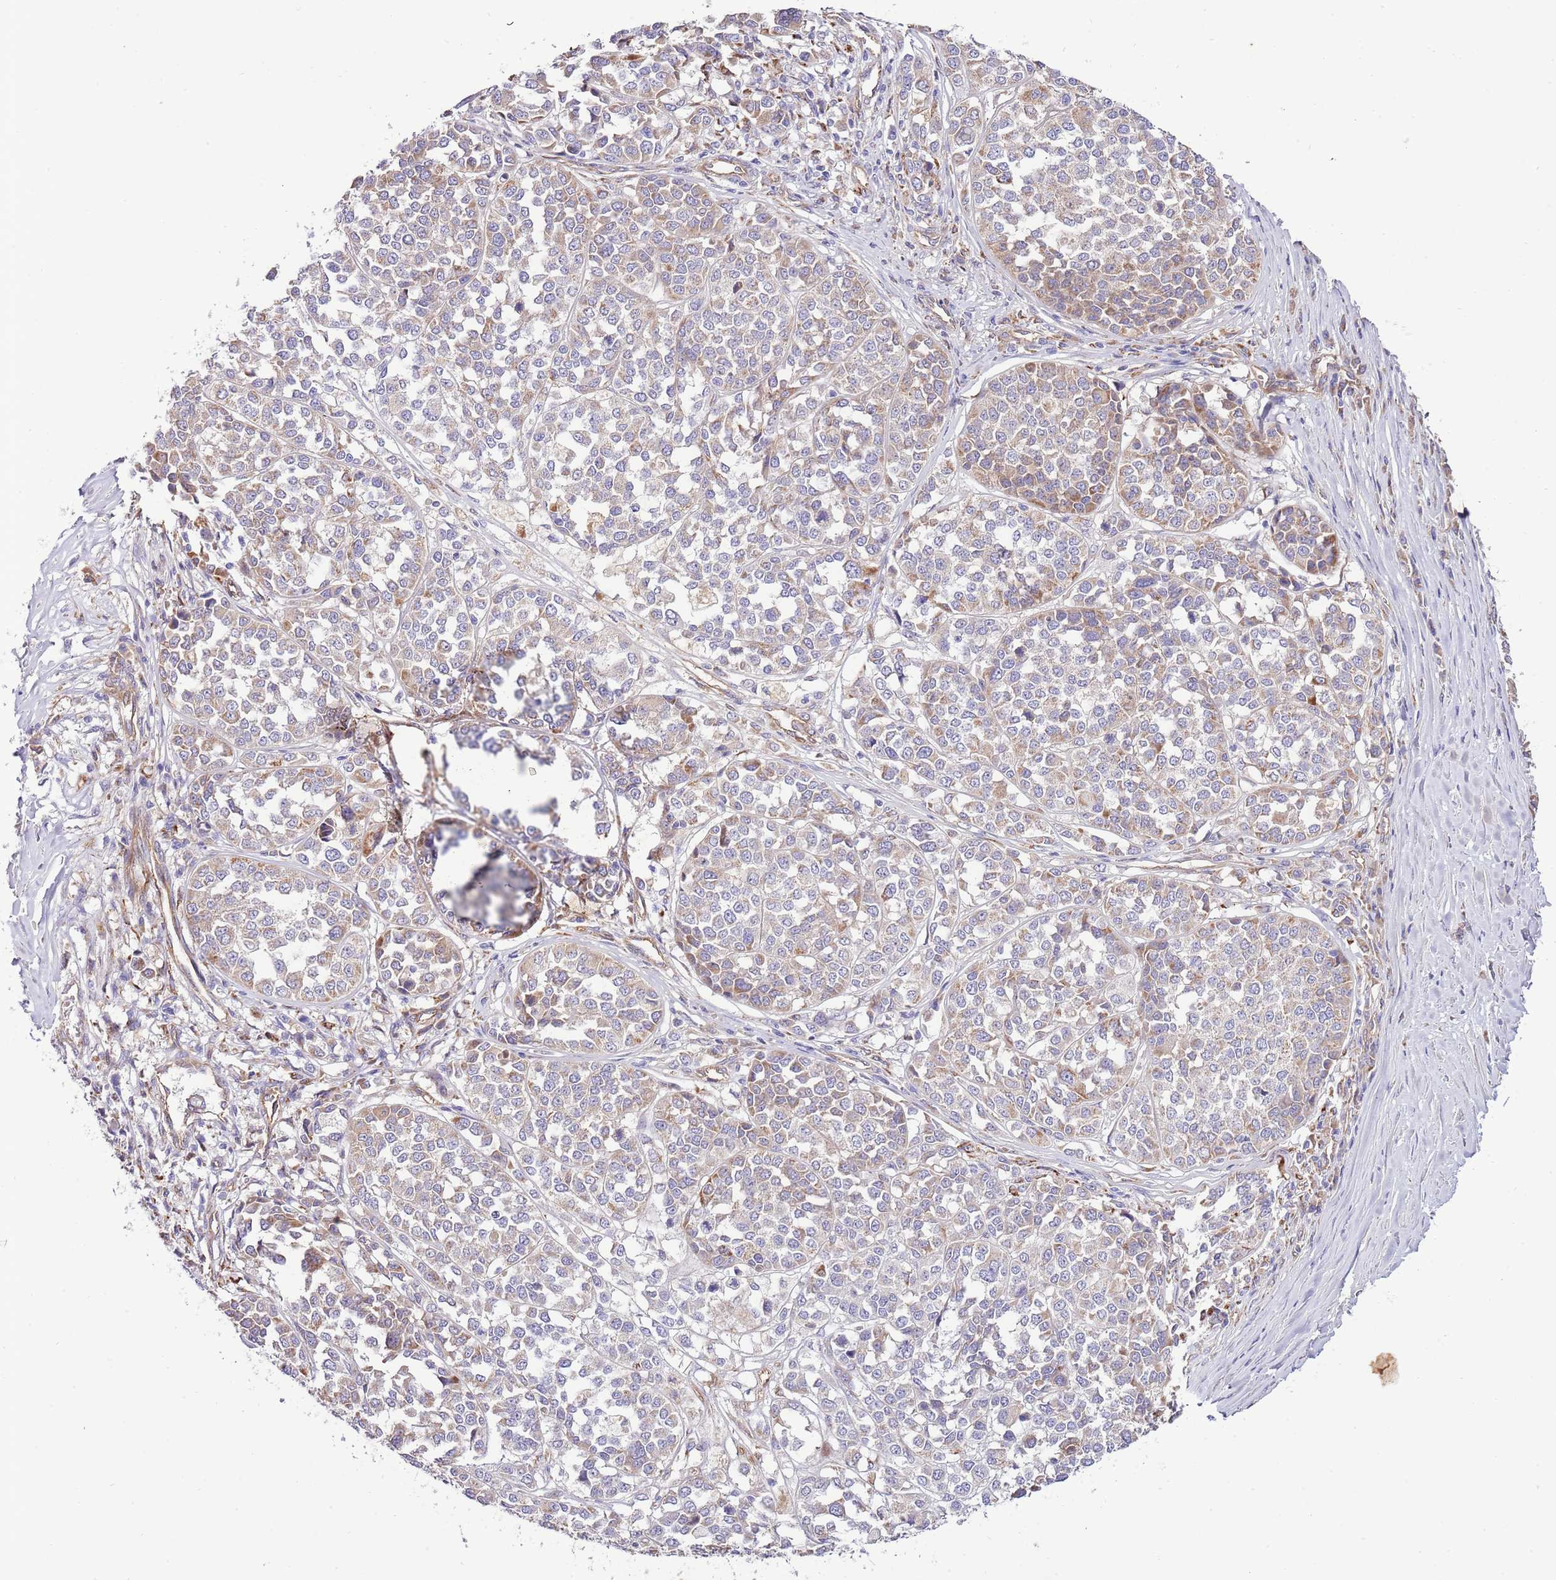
{"staining": {"intensity": "weak", "quantity": "25%-75%", "location": "cytoplasmic/membranous"}, "tissue": "melanoma", "cell_type": "Tumor cells", "image_type": "cancer", "snomed": [{"axis": "morphology", "description": "Malignant melanoma, Metastatic site"}, {"axis": "topography", "description": "Lymph node"}], "caption": "There is low levels of weak cytoplasmic/membranous expression in tumor cells of melanoma, as demonstrated by immunohistochemical staining (brown color).", "gene": "DOCK6", "patient": {"sex": "male", "age": 44}}